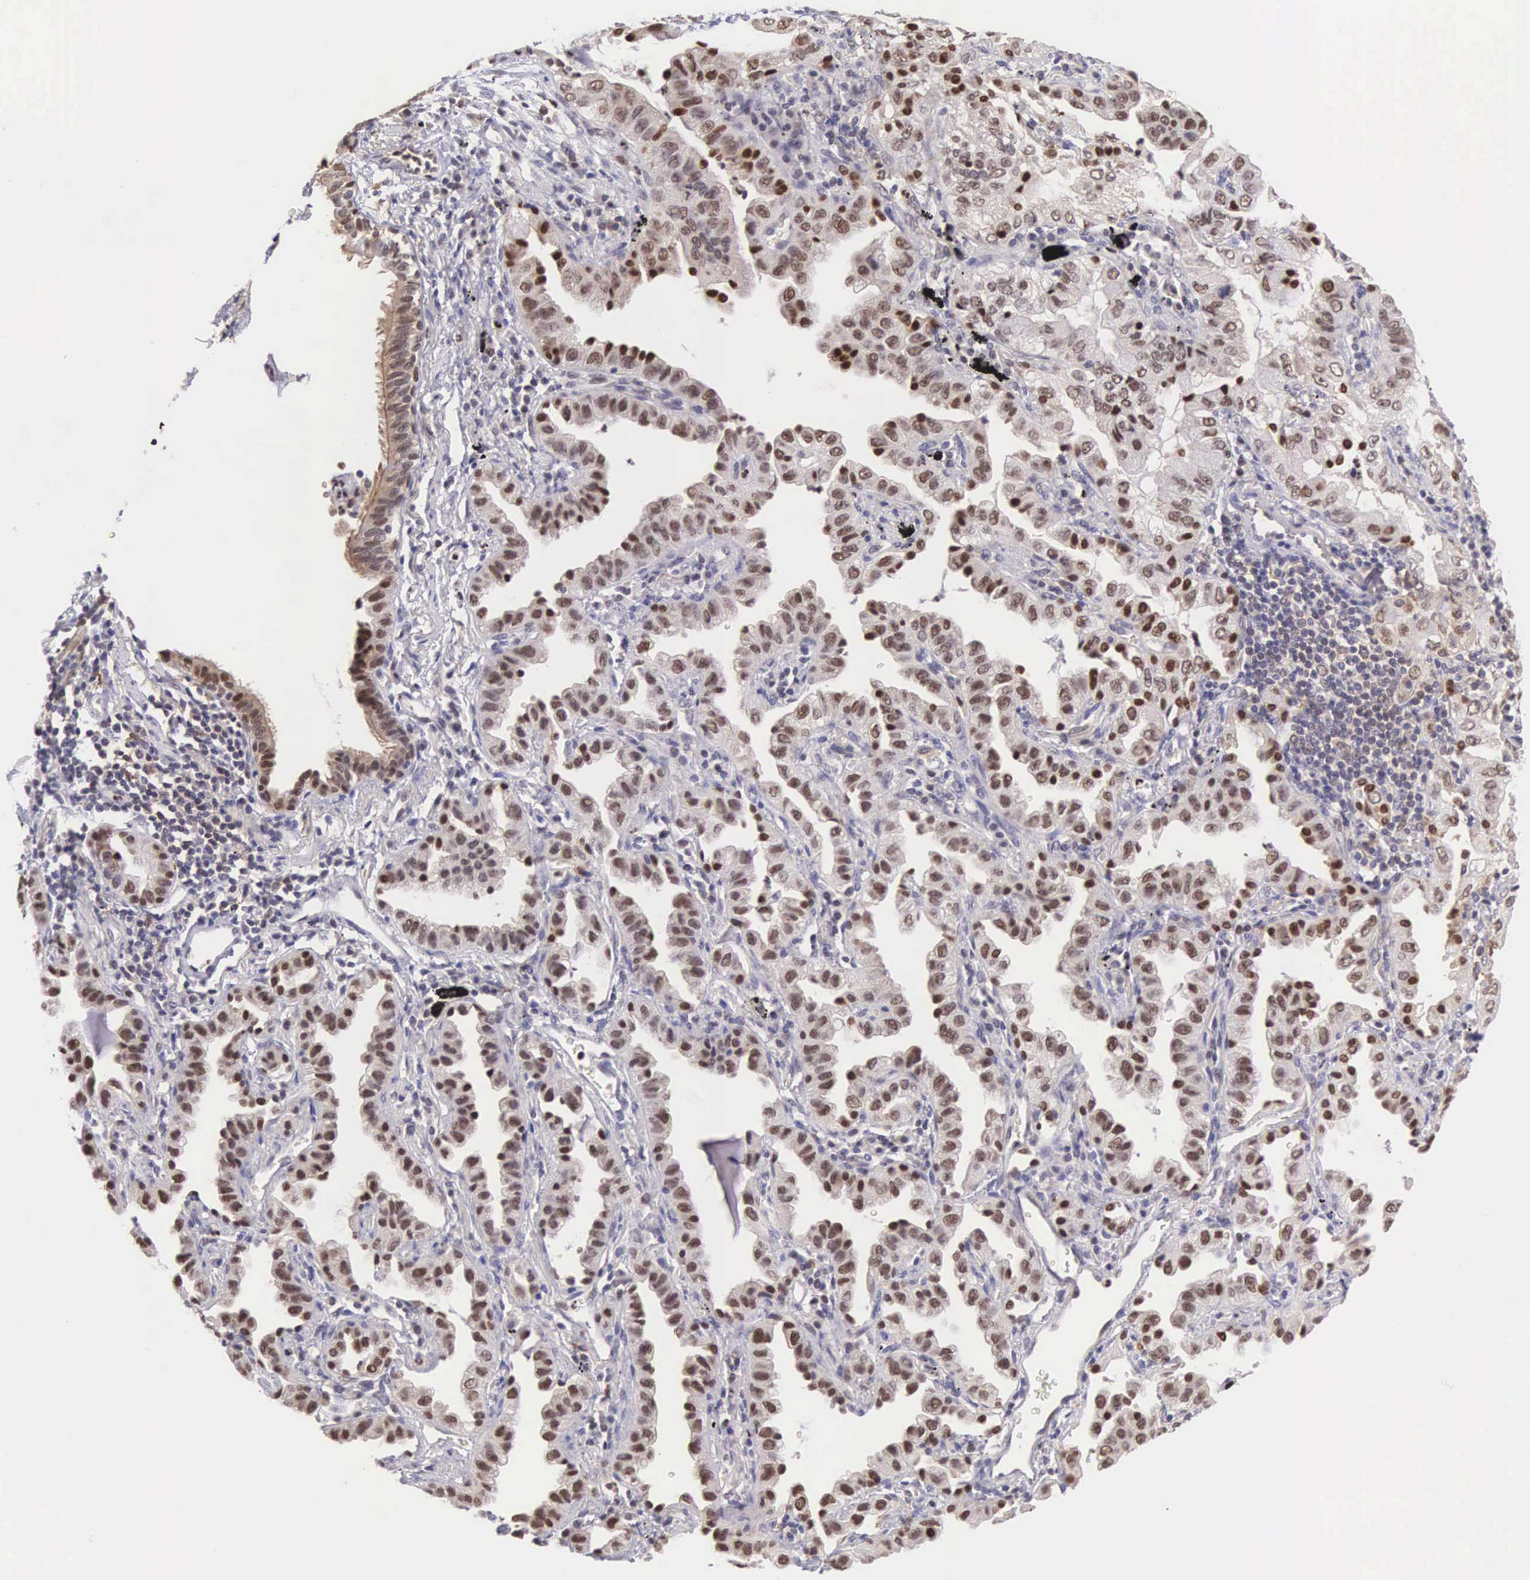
{"staining": {"intensity": "weak", "quantity": ">75%", "location": "nuclear"}, "tissue": "lung cancer", "cell_type": "Tumor cells", "image_type": "cancer", "snomed": [{"axis": "morphology", "description": "Adenocarcinoma, NOS"}, {"axis": "topography", "description": "Lung"}], "caption": "Protein expression analysis of lung cancer (adenocarcinoma) displays weak nuclear positivity in approximately >75% of tumor cells.", "gene": "GRK3", "patient": {"sex": "female", "age": 50}}